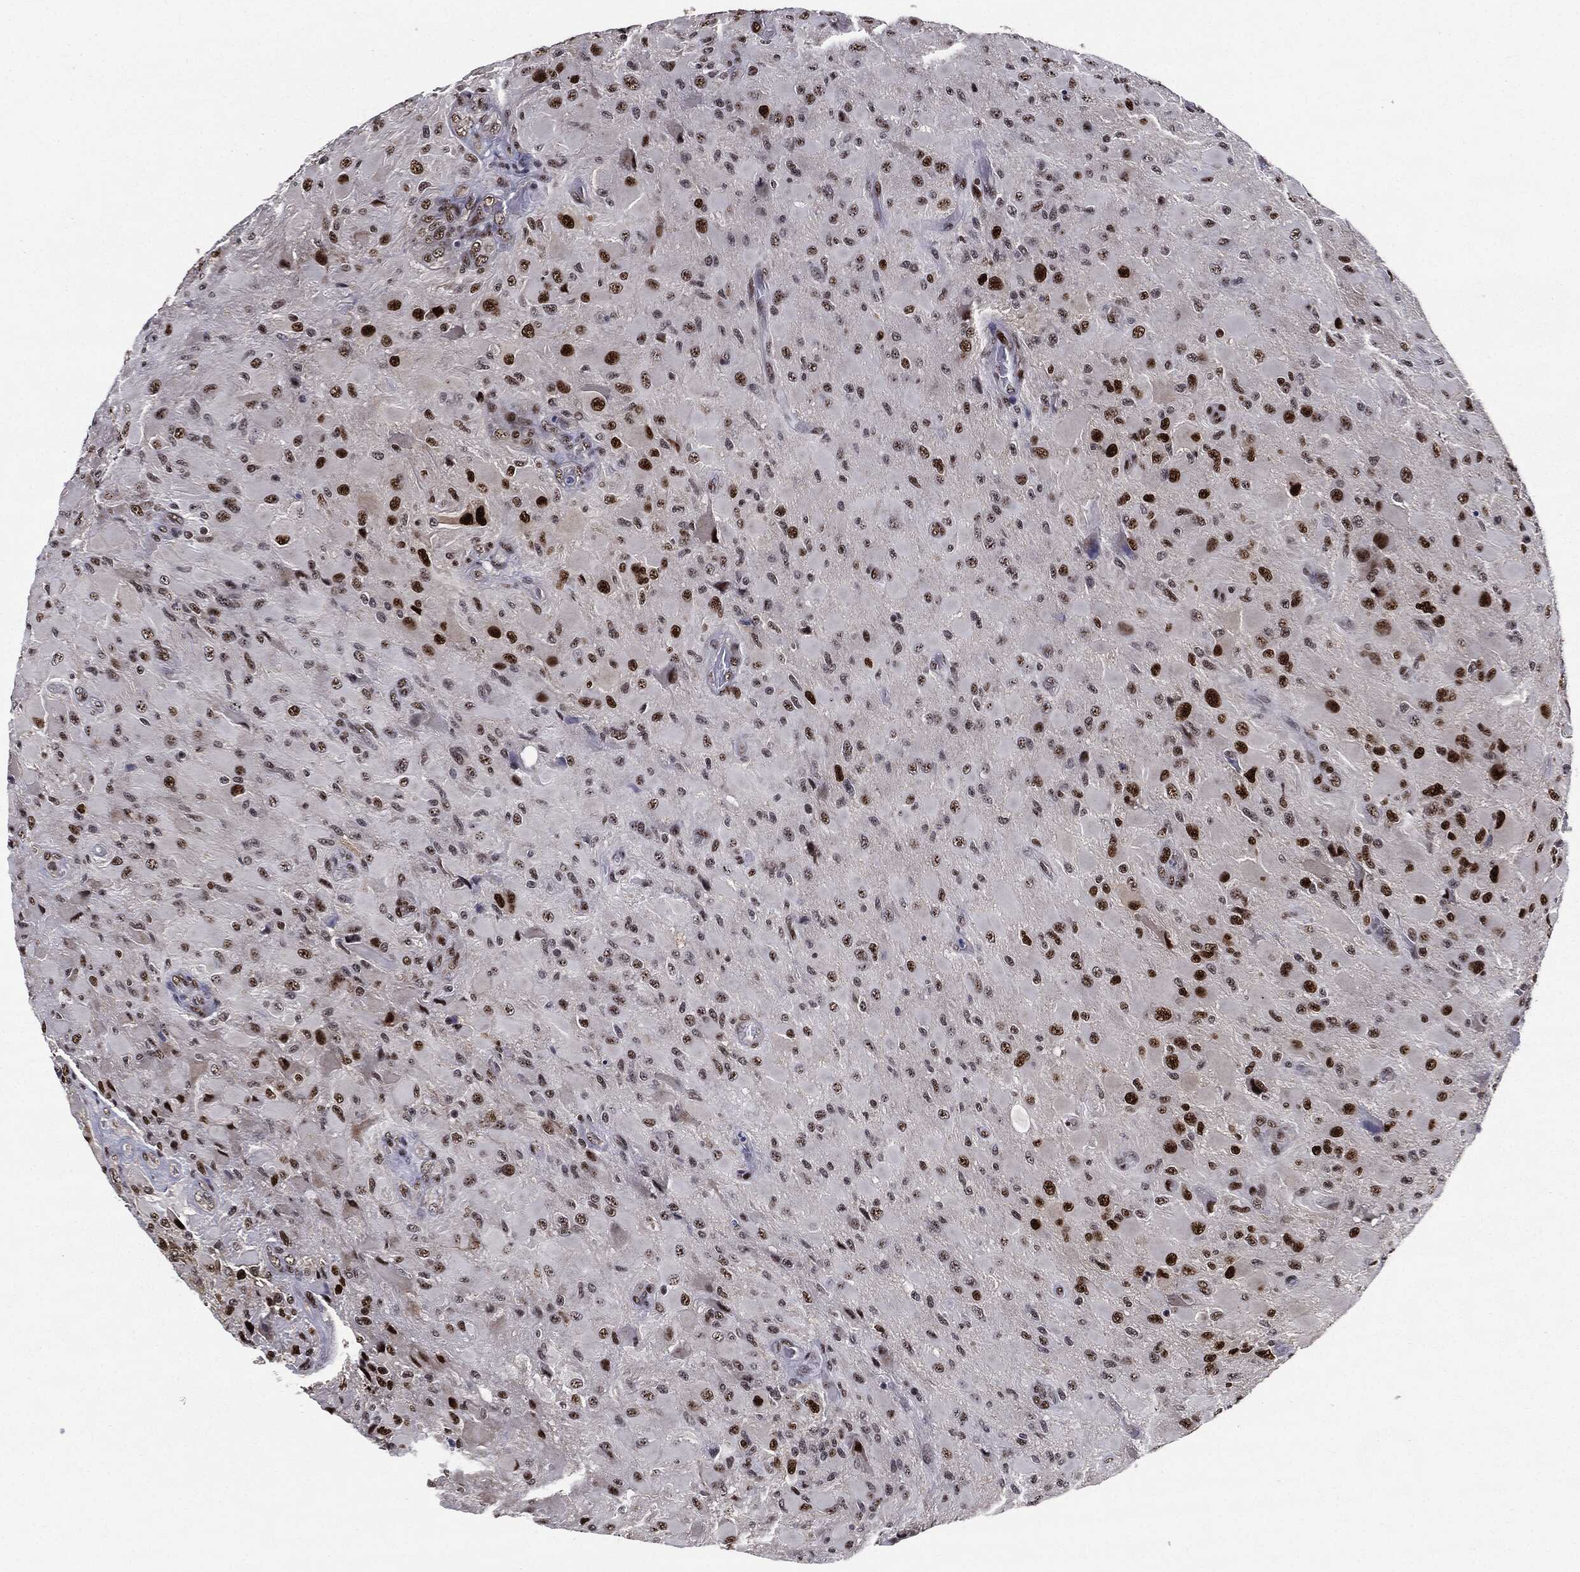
{"staining": {"intensity": "strong", "quantity": "25%-75%", "location": "nuclear"}, "tissue": "glioma", "cell_type": "Tumor cells", "image_type": "cancer", "snomed": [{"axis": "morphology", "description": "Glioma, malignant, High grade"}, {"axis": "topography", "description": "Cerebral cortex"}], "caption": "Human glioma stained with a brown dye reveals strong nuclear positive positivity in about 25%-75% of tumor cells.", "gene": "JUN", "patient": {"sex": "male", "age": 35}}